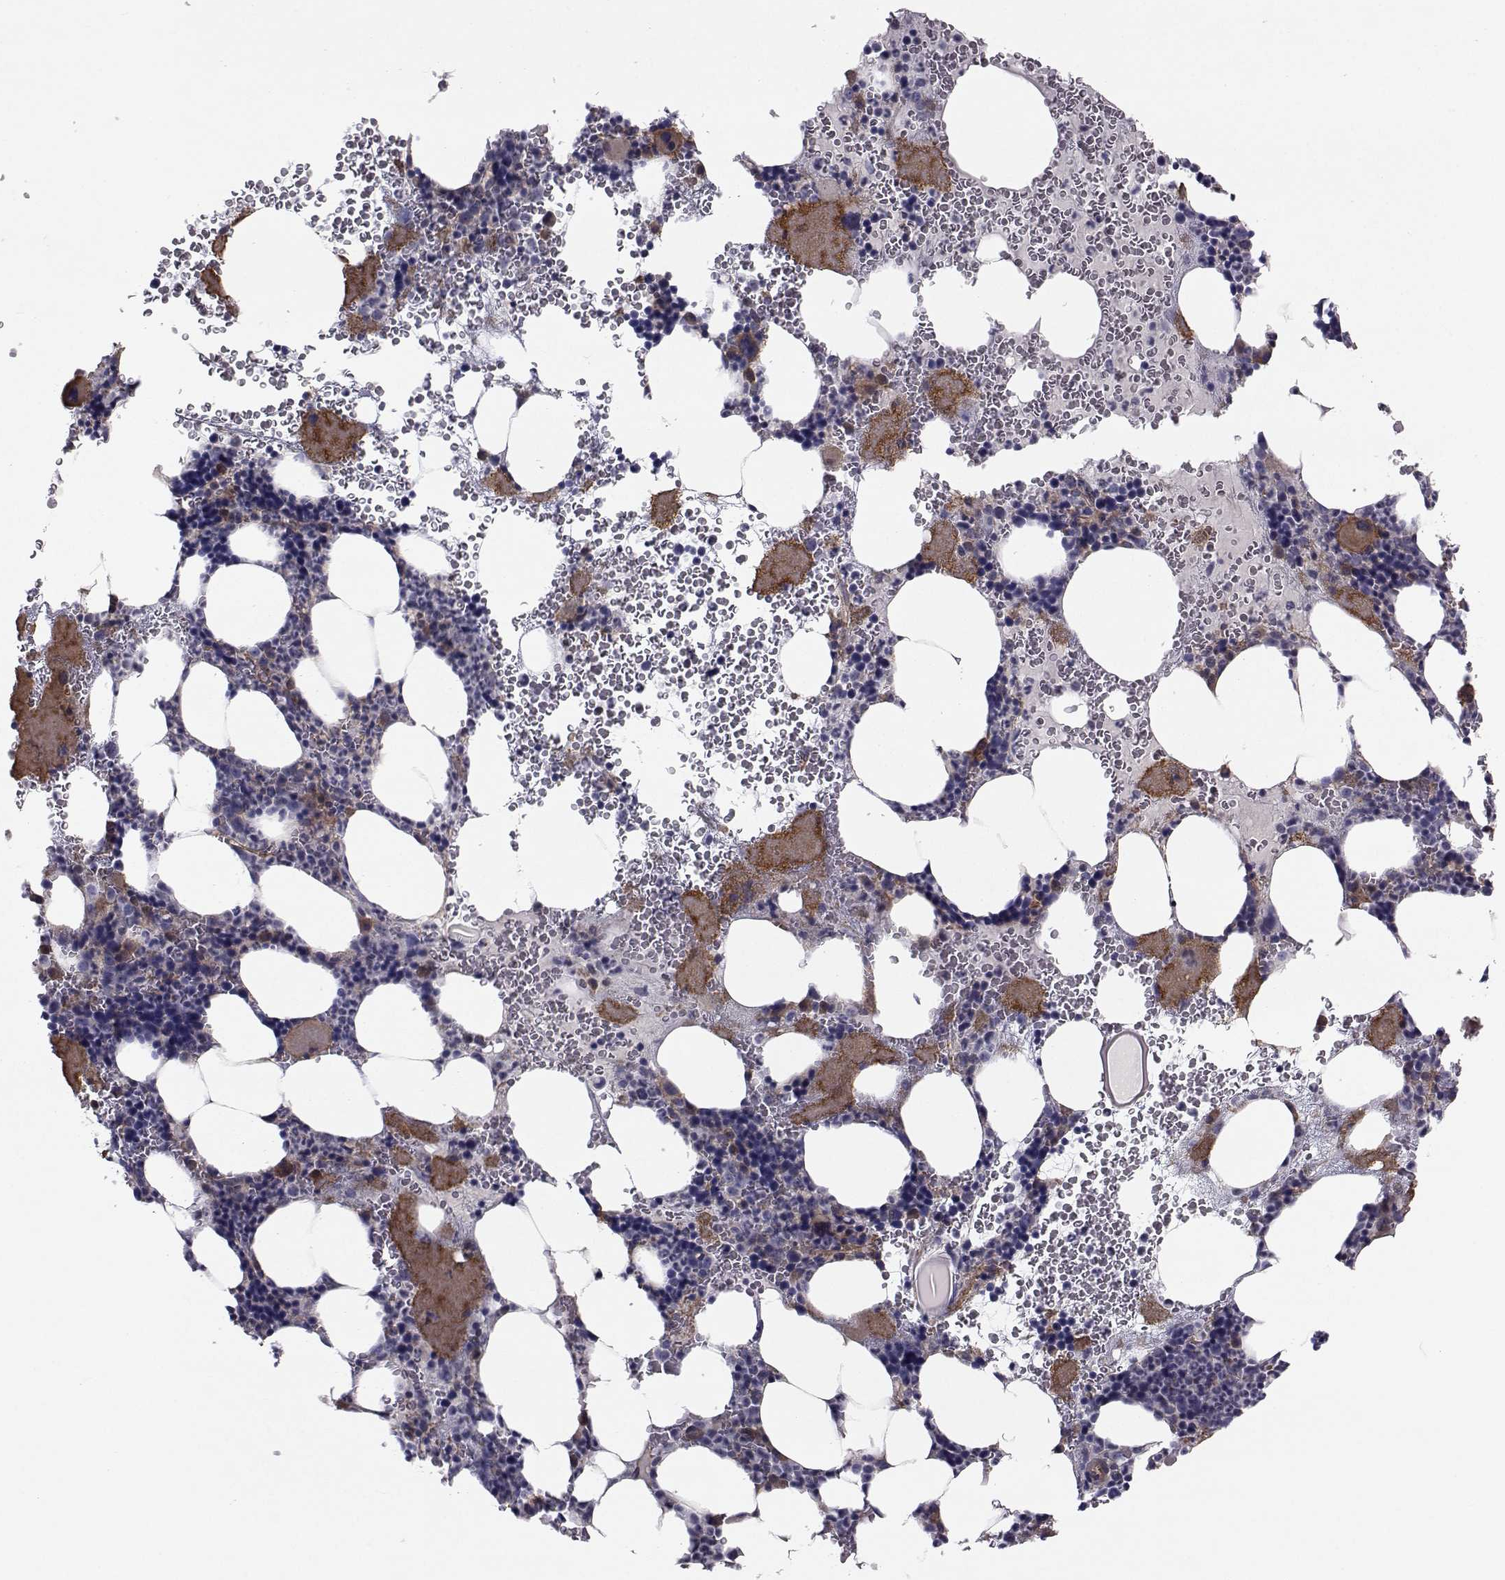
{"staining": {"intensity": "moderate", "quantity": "<25%", "location": "cytoplasmic/membranous"}, "tissue": "bone marrow", "cell_type": "Hematopoietic cells", "image_type": "normal", "snomed": [{"axis": "morphology", "description": "Normal tissue, NOS"}, {"axis": "topography", "description": "Bone marrow"}], "caption": "This histopathology image displays IHC staining of benign bone marrow, with low moderate cytoplasmic/membranous positivity in approximately <25% of hematopoietic cells.", "gene": "TRIP10", "patient": {"sex": "male", "age": 44}}